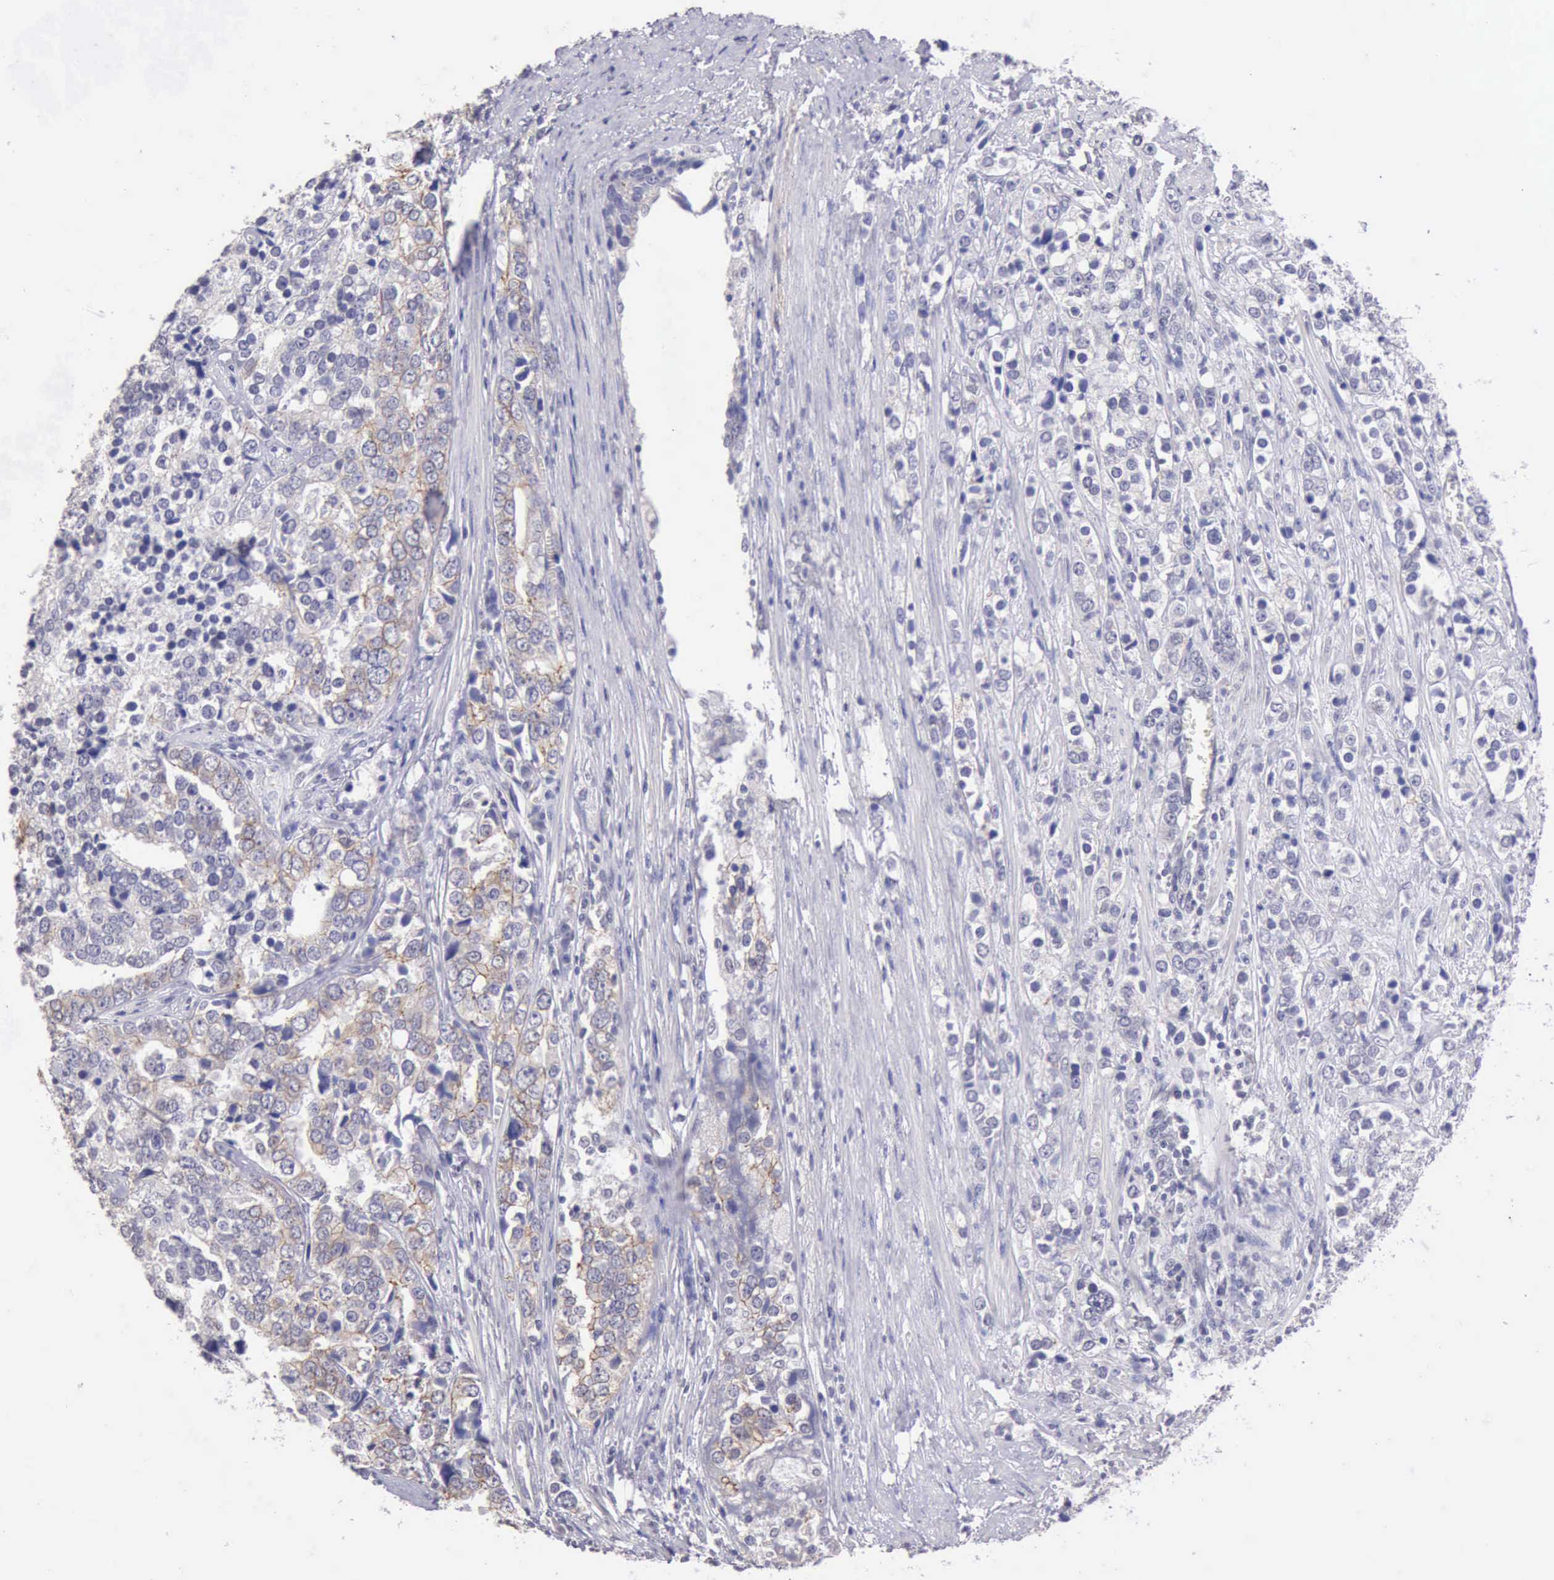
{"staining": {"intensity": "weak", "quantity": "25%-75%", "location": "cytoplasmic/membranous"}, "tissue": "prostate cancer", "cell_type": "Tumor cells", "image_type": "cancer", "snomed": [{"axis": "morphology", "description": "Adenocarcinoma, High grade"}, {"axis": "topography", "description": "Prostate"}], "caption": "High-grade adenocarcinoma (prostate) stained with a brown dye displays weak cytoplasmic/membranous positive staining in approximately 25%-75% of tumor cells.", "gene": "KCND1", "patient": {"sex": "male", "age": 71}}